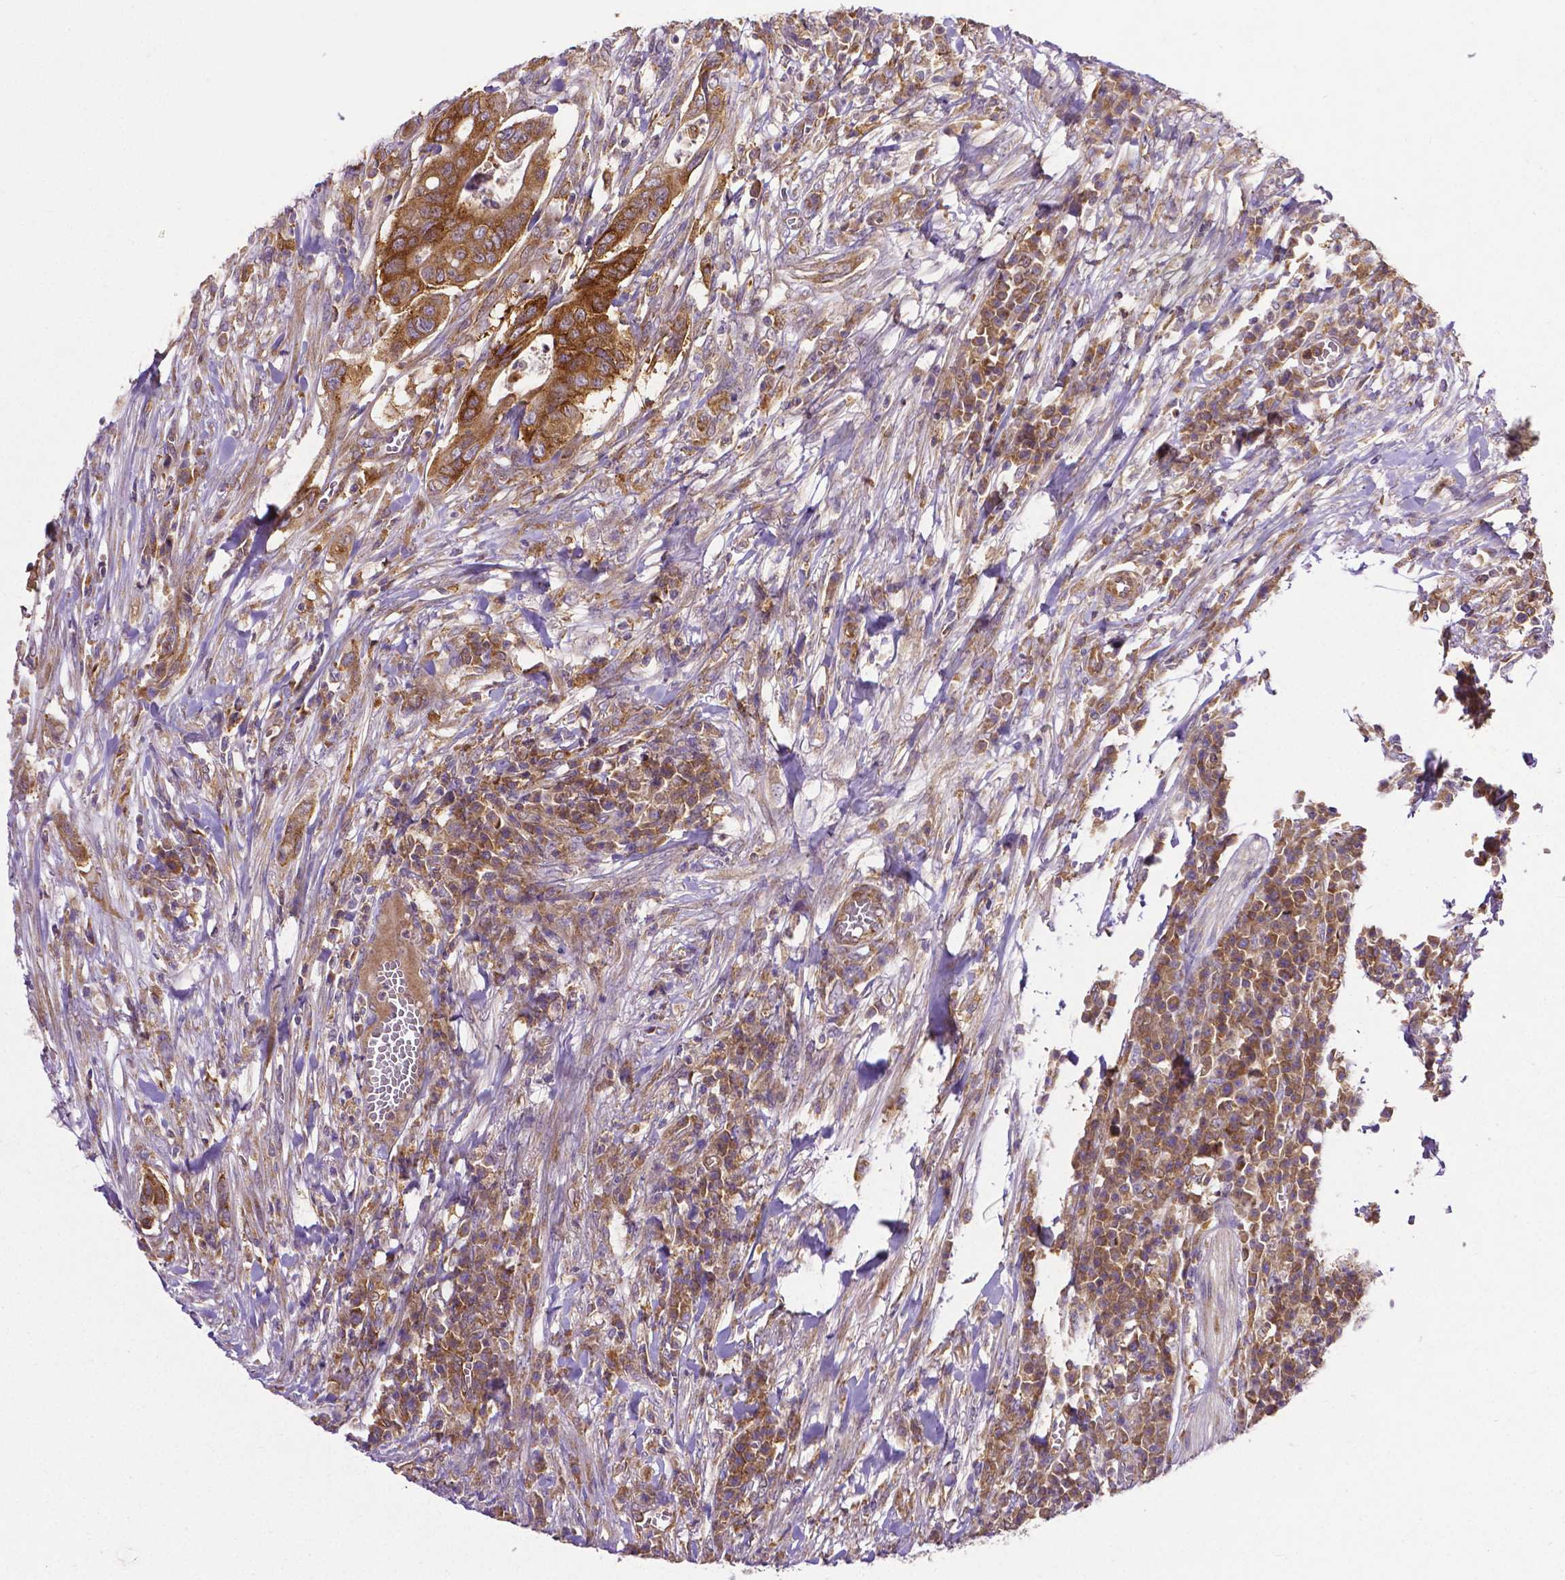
{"staining": {"intensity": "strong", "quantity": ">75%", "location": "cytoplasmic/membranous"}, "tissue": "colorectal cancer", "cell_type": "Tumor cells", "image_type": "cancer", "snomed": [{"axis": "morphology", "description": "Adenocarcinoma, NOS"}, {"axis": "topography", "description": "Colon"}], "caption": "Protein expression analysis of human adenocarcinoma (colorectal) reveals strong cytoplasmic/membranous expression in about >75% of tumor cells. The protein of interest is stained brown, and the nuclei are stained in blue (DAB IHC with brightfield microscopy, high magnification).", "gene": "DICER1", "patient": {"sex": "male", "age": 65}}